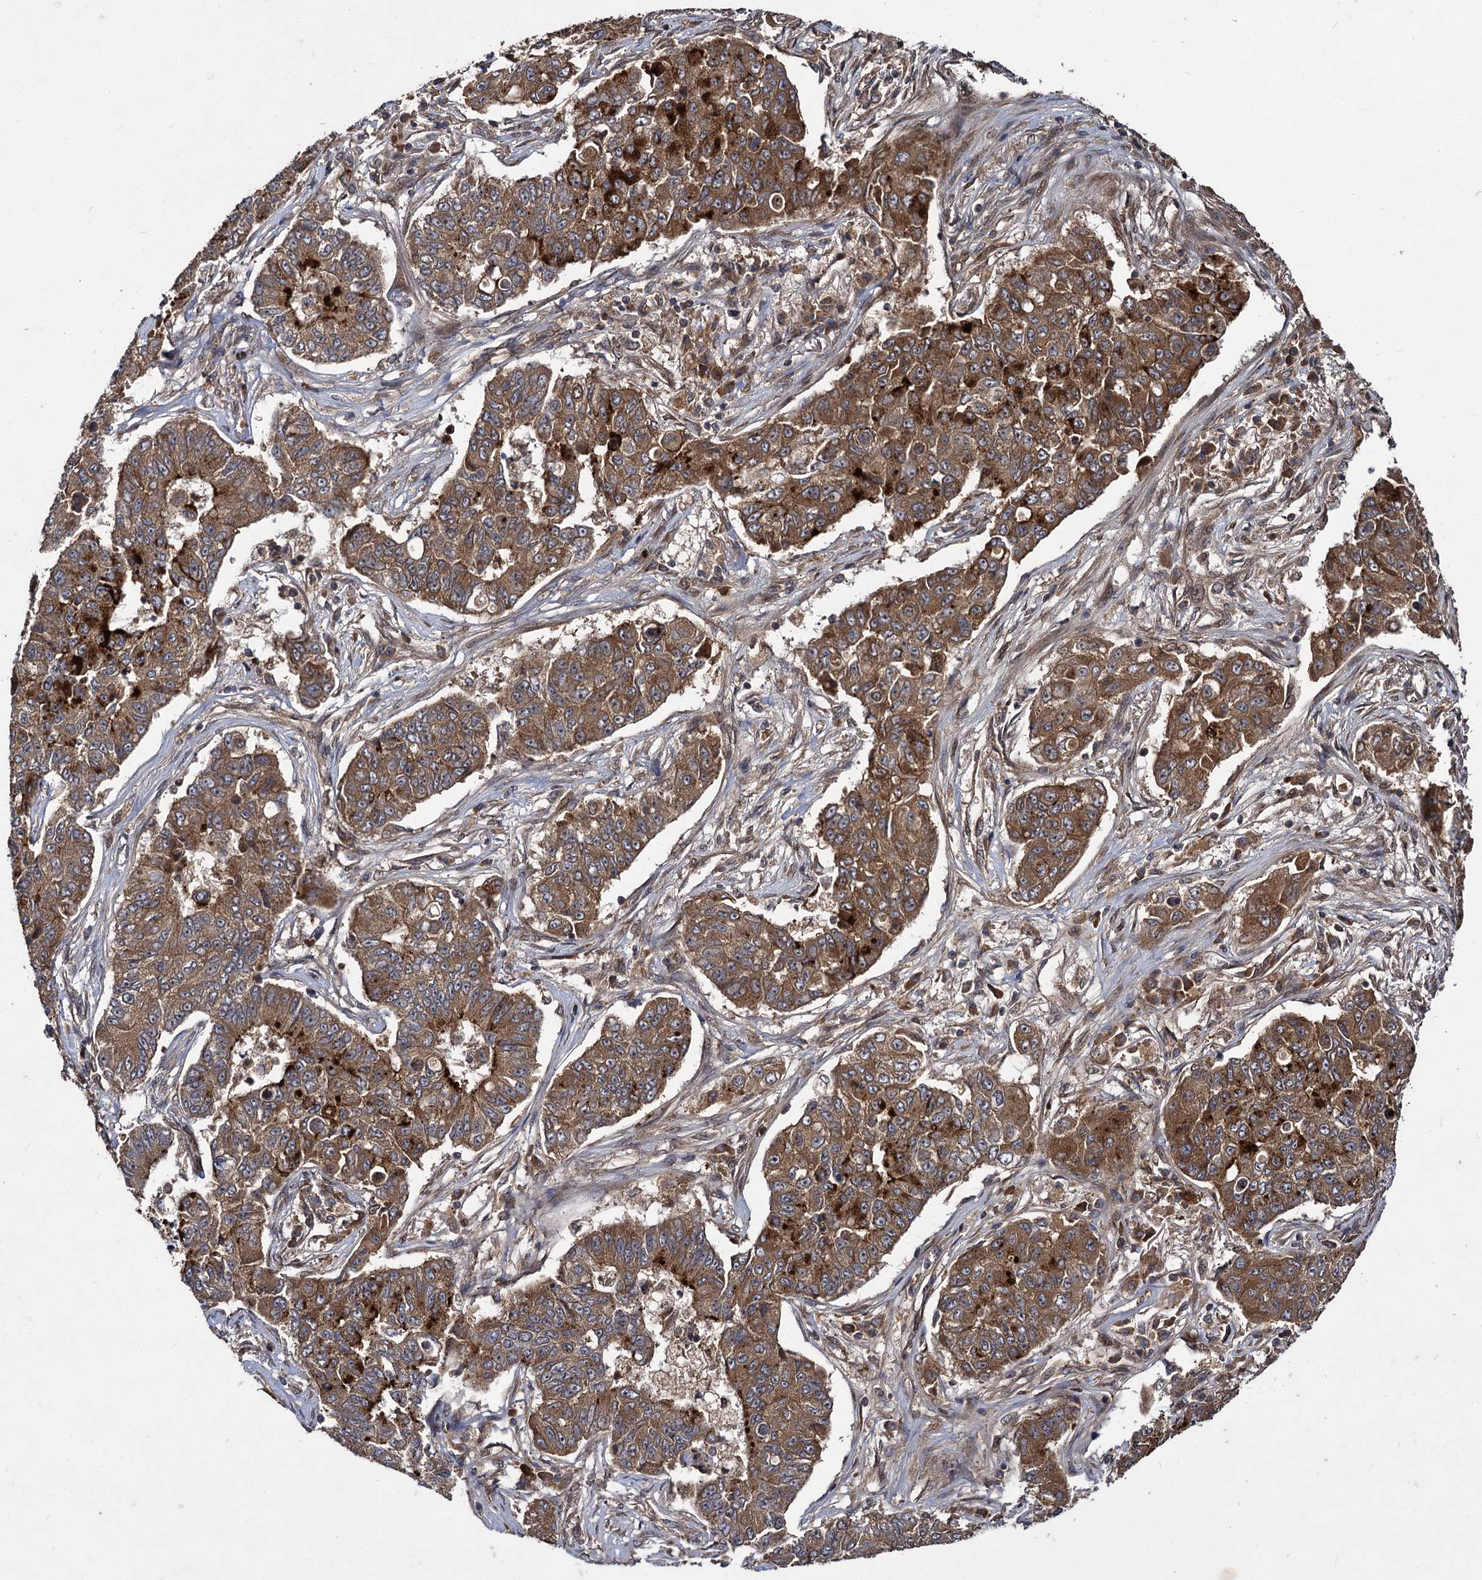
{"staining": {"intensity": "strong", "quantity": ">75%", "location": "cytoplasmic/membranous"}, "tissue": "lung cancer", "cell_type": "Tumor cells", "image_type": "cancer", "snomed": [{"axis": "morphology", "description": "Squamous cell carcinoma, NOS"}, {"axis": "topography", "description": "Lung"}], "caption": "Immunohistochemical staining of human lung cancer displays high levels of strong cytoplasmic/membranous positivity in approximately >75% of tumor cells.", "gene": "DCP1B", "patient": {"sex": "male", "age": 74}}